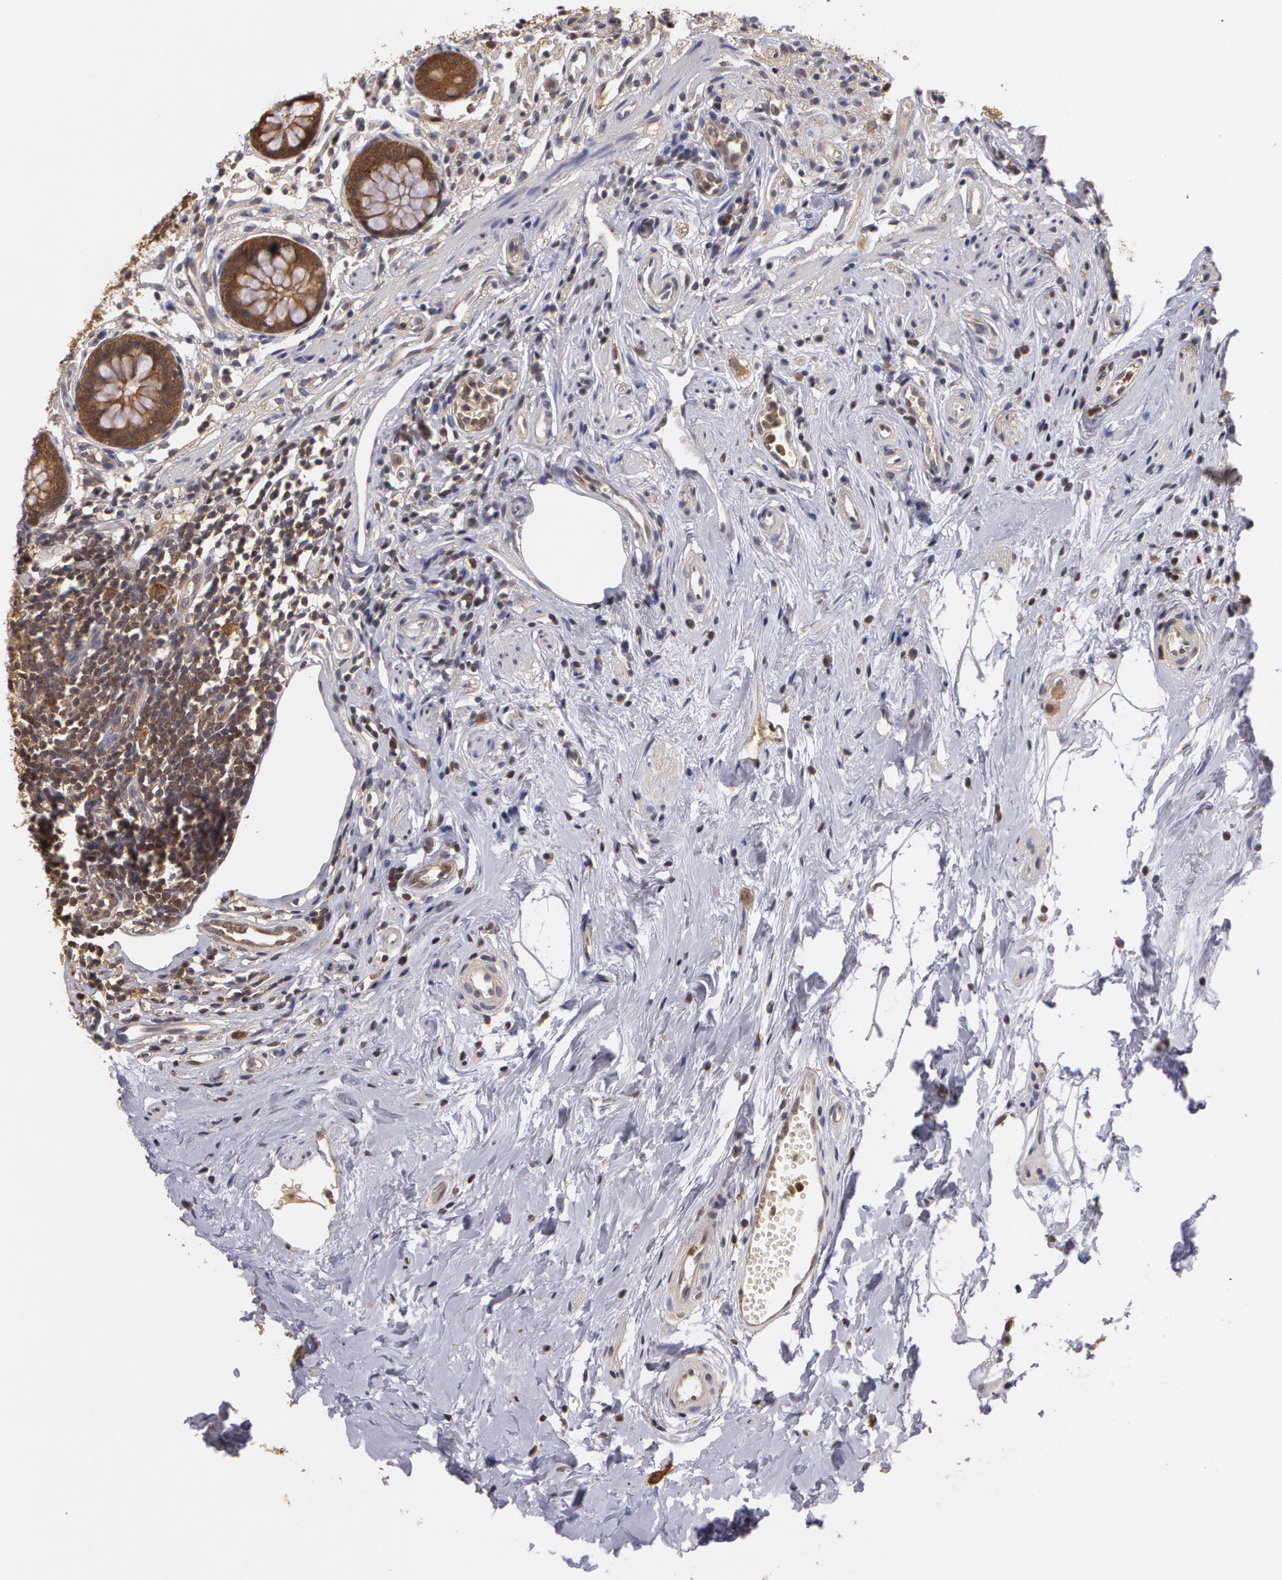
{"staining": {"intensity": "moderate", "quantity": ">75%", "location": "cytoplasmic/membranous"}, "tissue": "appendix", "cell_type": "Glandular cells", "image_type": "normal", "snomed": [{"axis": "morphology", "description": "Normal tissue, NOS"}, {"axis": "topography", "description": "Appendix"}], "caption": "Immunohistochemistry (IHC) staining of benign appendix, which shows medium levels of moderate cytoplasmic/membranous positivity in about >75% of glandular cells indicating moderate cytoplasmic/membranous protein staining. The staining was performed using DAB (3,3'-diaminobenzidine) (brown) for protein detection and nuclei were counterstained in hematoxylin (blue).", "gene": "AHSA1", "patient": {"sex": "male", "age": 38}}